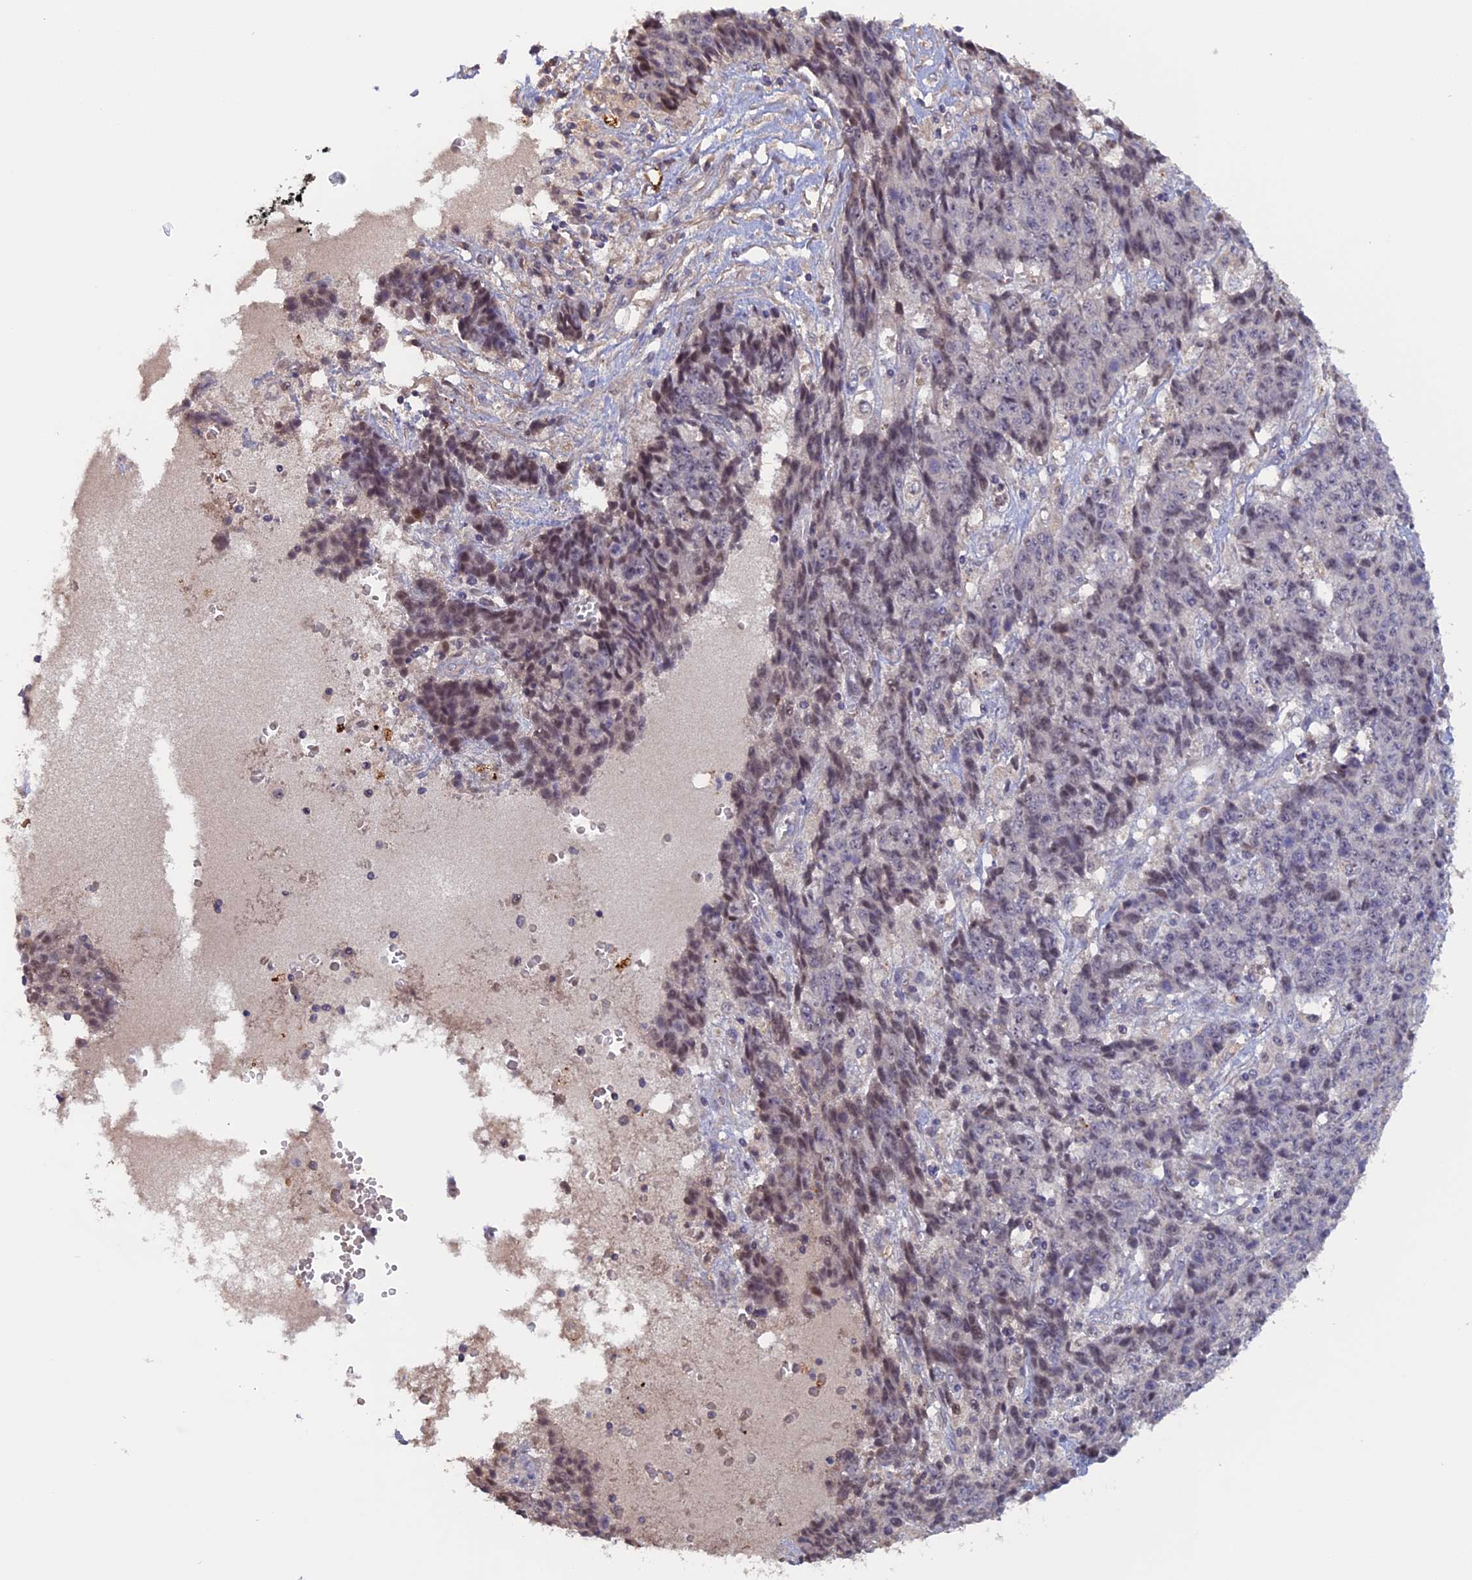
{"staining": {"intensity": "negative", "quantity": "none", "location": "none"}, "tissue": "ovarian cancer", "cell_type": "Tumor cells", "image_type": "cancer", "snomed": [{"axis": "morphology", "description": "Carcinoma, endometroid"}, {"axis": "topography", "description": "Ovary"}], "caption": "This is a micrograph of immunohistochemistry staining of ovarian cancer, which shows no expression in tumor cells. (Immunohistochemistry, brightfield microscopy, high magnification).", "gene": "FAM98C", "patient": {"sex": "female", "age": 42}}